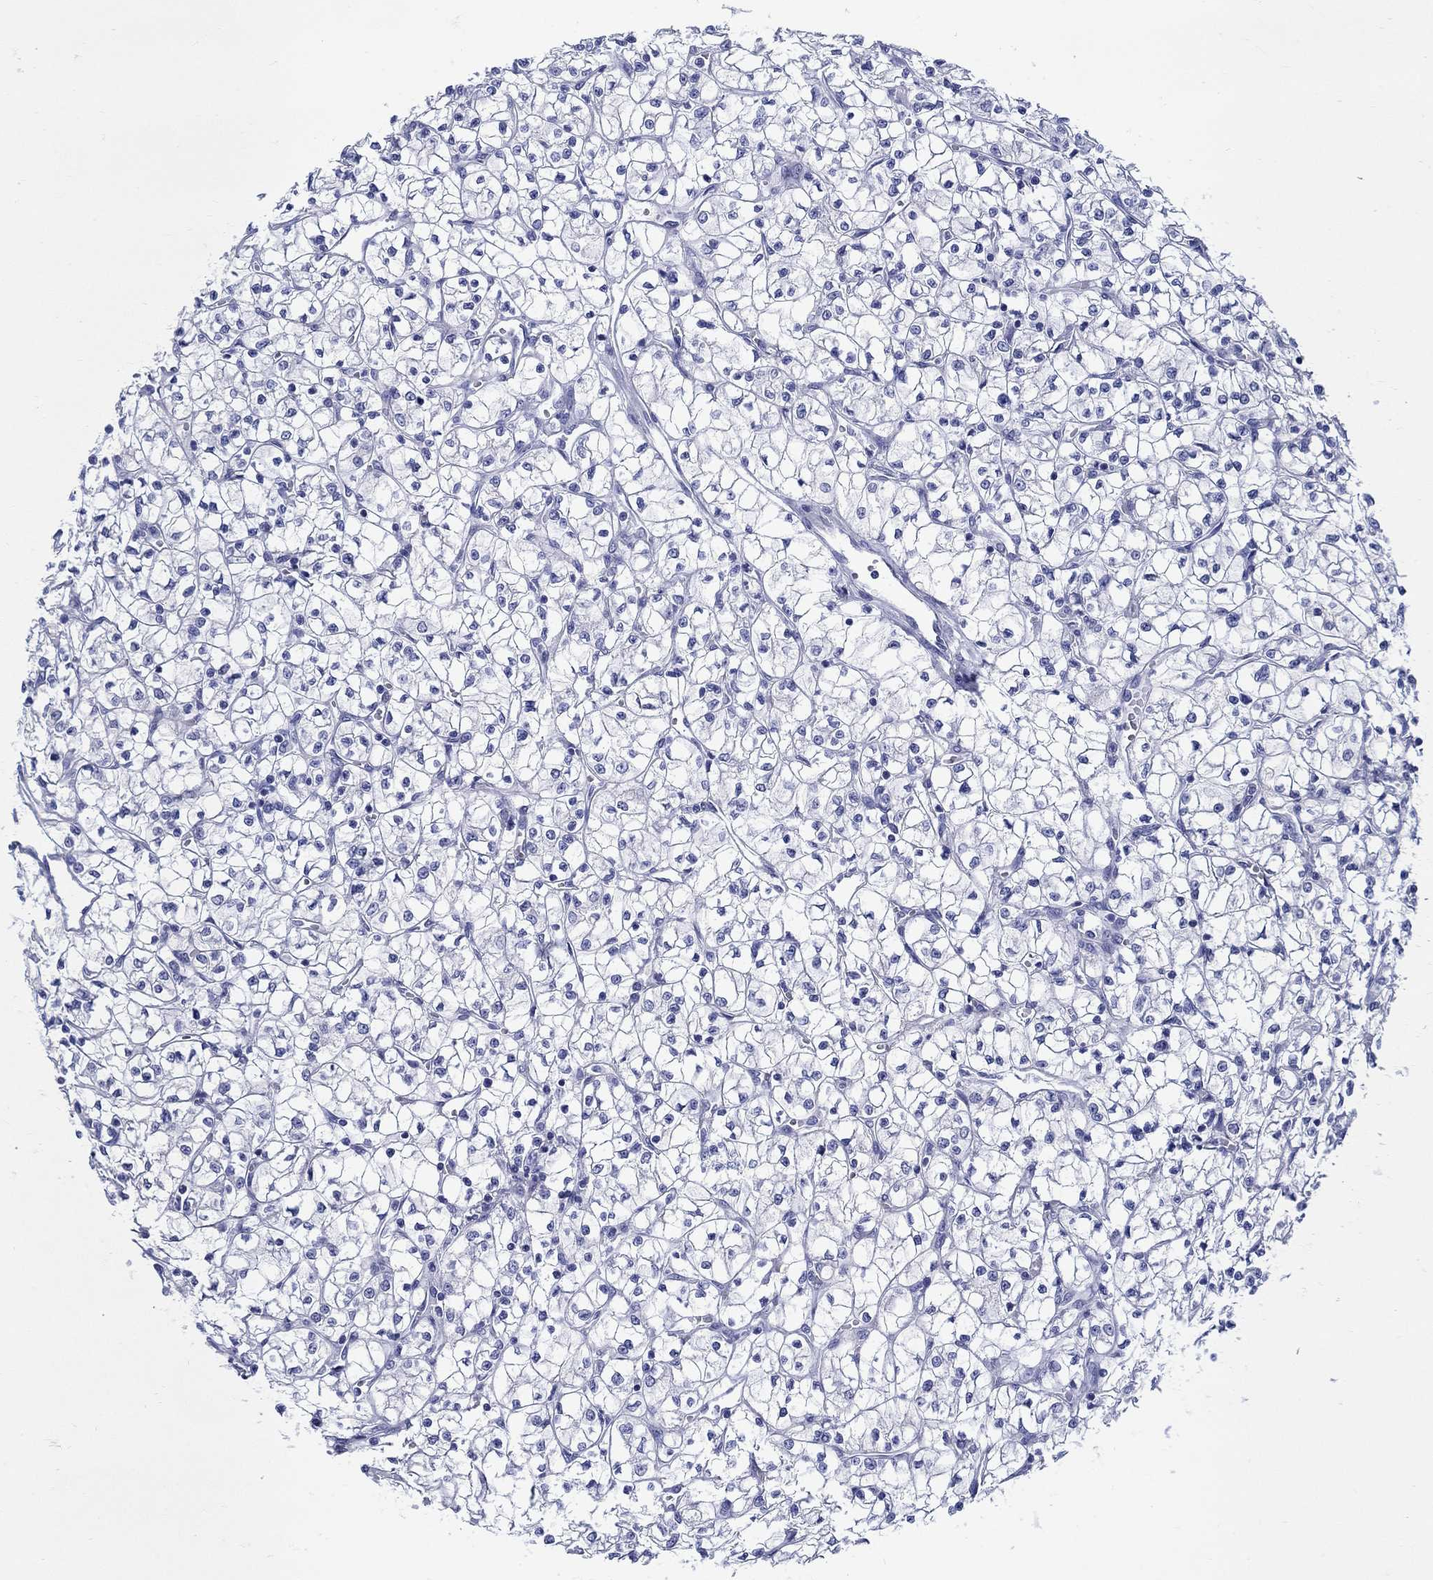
{"staining": {"intensity": "negative", "quantity": "none", "location": "none"}, "tissue": "renal cancer", "cell_type": "Tumor cells", "image_type": "cancer", "snomed": [{"axis": "morphology", "description": "Adenocarcinoma, NOS"}, {"axis": "topography", "description": "Kidney"}], "caption": "DAB (3,3'-diaminobenzidine) immunohistochemical staining of renal adenocarcinoma shows no significant positivity in tumor cells.", "gene": "CRYGS", "patient": {"sex": "female", "age": 64}}